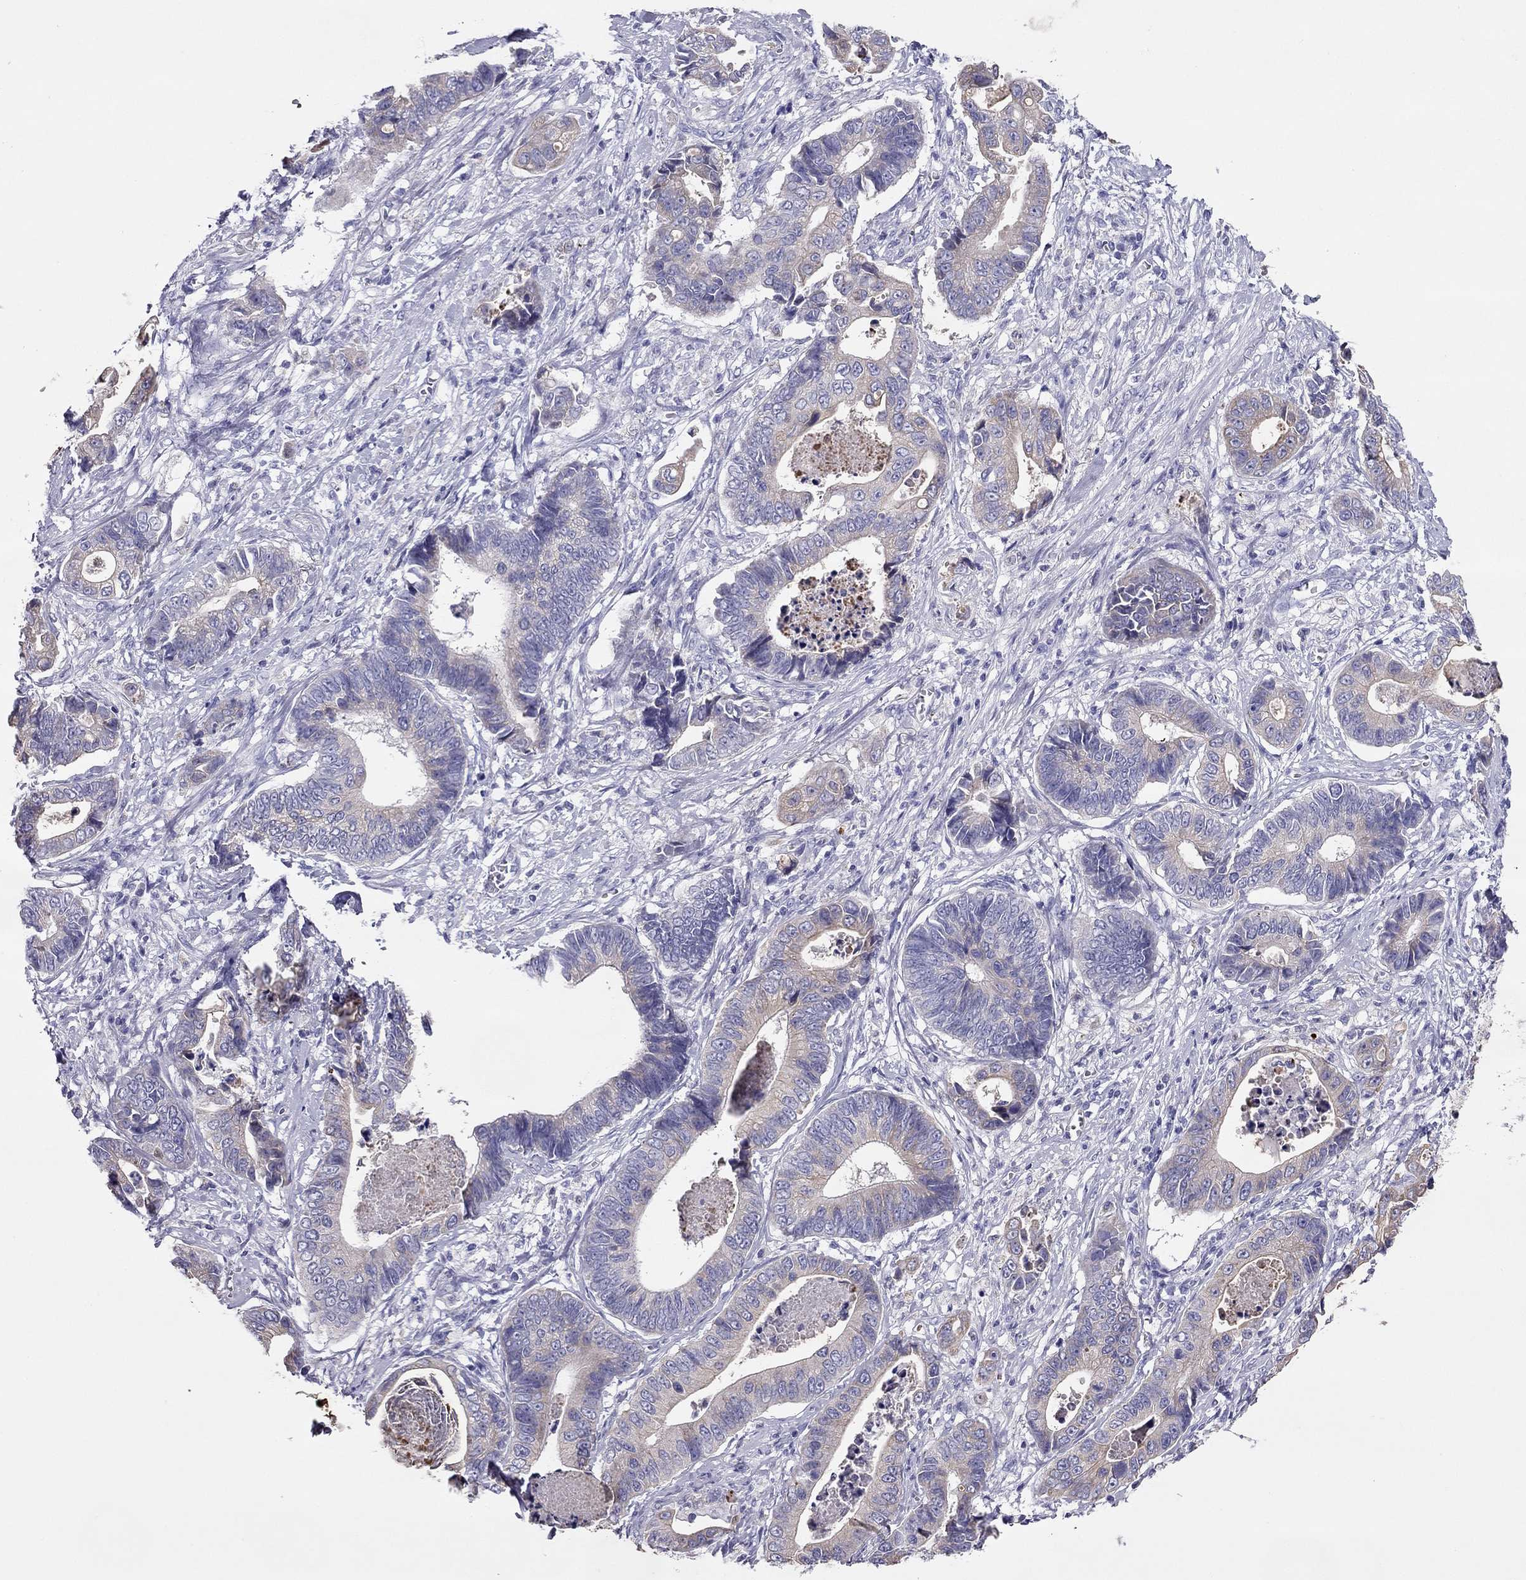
{"staining": {"intensity": "weak", "quantity": "<25%", "location": "cytoplasmic/membranous"}, "tissue": "stomach cancer", "cell_type": "Tumor cells", "image_type": "cancer", "snomed": [{"axis": "morphology", "description": "Adenocarcinoma, NOS"}, {"axis": "topography", "description": "Stomach"}], "caption": "Protein analysis of stomach cancer (adenocarcinoma) reveals no significant expression in tumor cells.", "gene": "MAEL", "patient": {"sex": "male", "age": 84}}